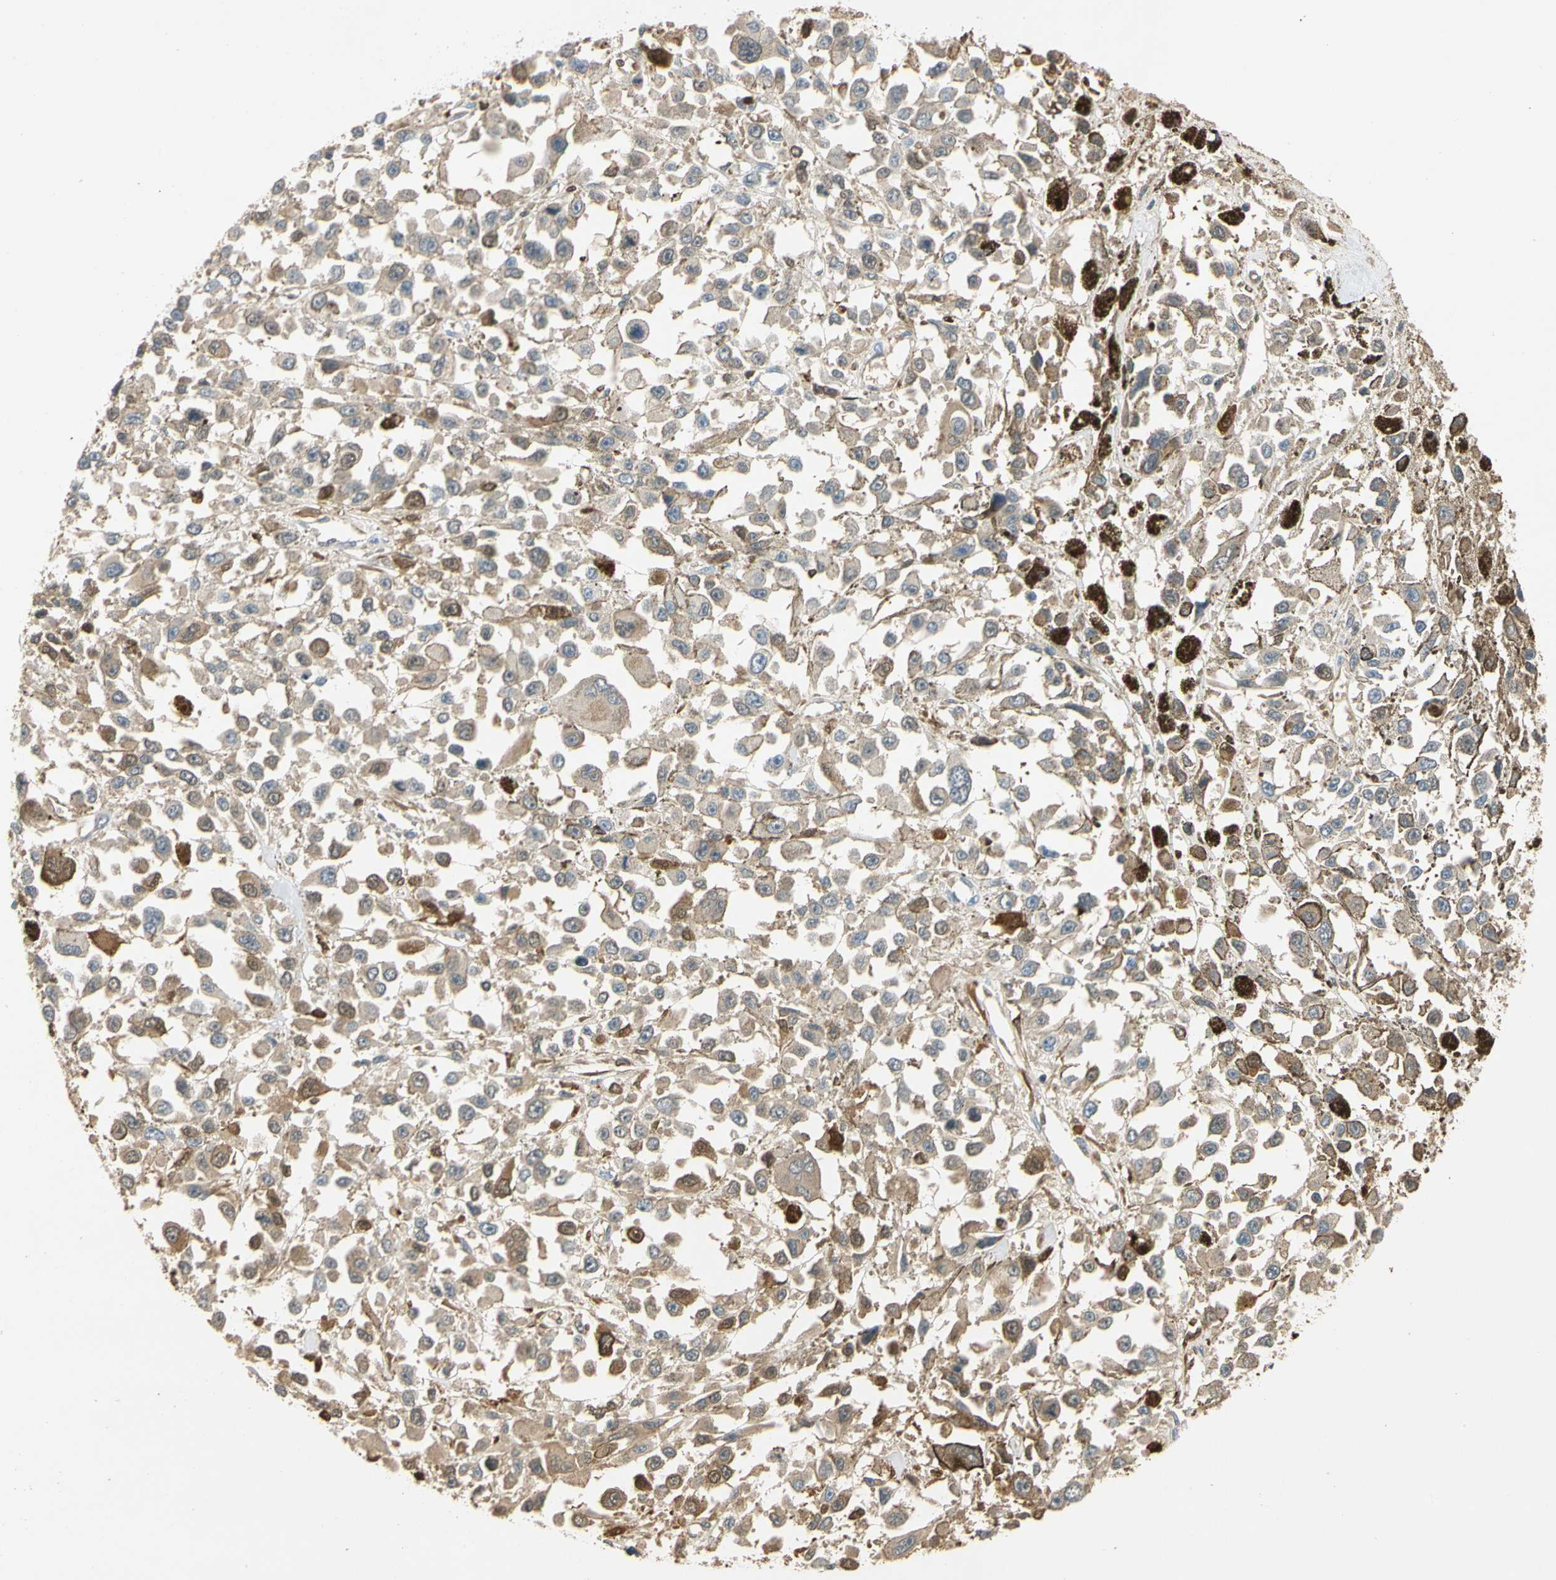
{"staining": {"intensity": "weak", "quantity": "25%-75%", "location": "cytoplasmic/membranous"}, "tissue": "melanoma", "cell_type": "Tumor cells", "image_type": "cancer", "snomed": [{"axis": "morphology", "description": "Malignant melanoma, Metastatic site"}, {"axis": "topography", "description": "Lymph node"}], "caption": "Human malignant melanoma (metastatic site) stained with a protein marker exhibits weak staining in tumor cells.", "gene": "S100A6", "patient": {"sex": "male", "age": 59}}